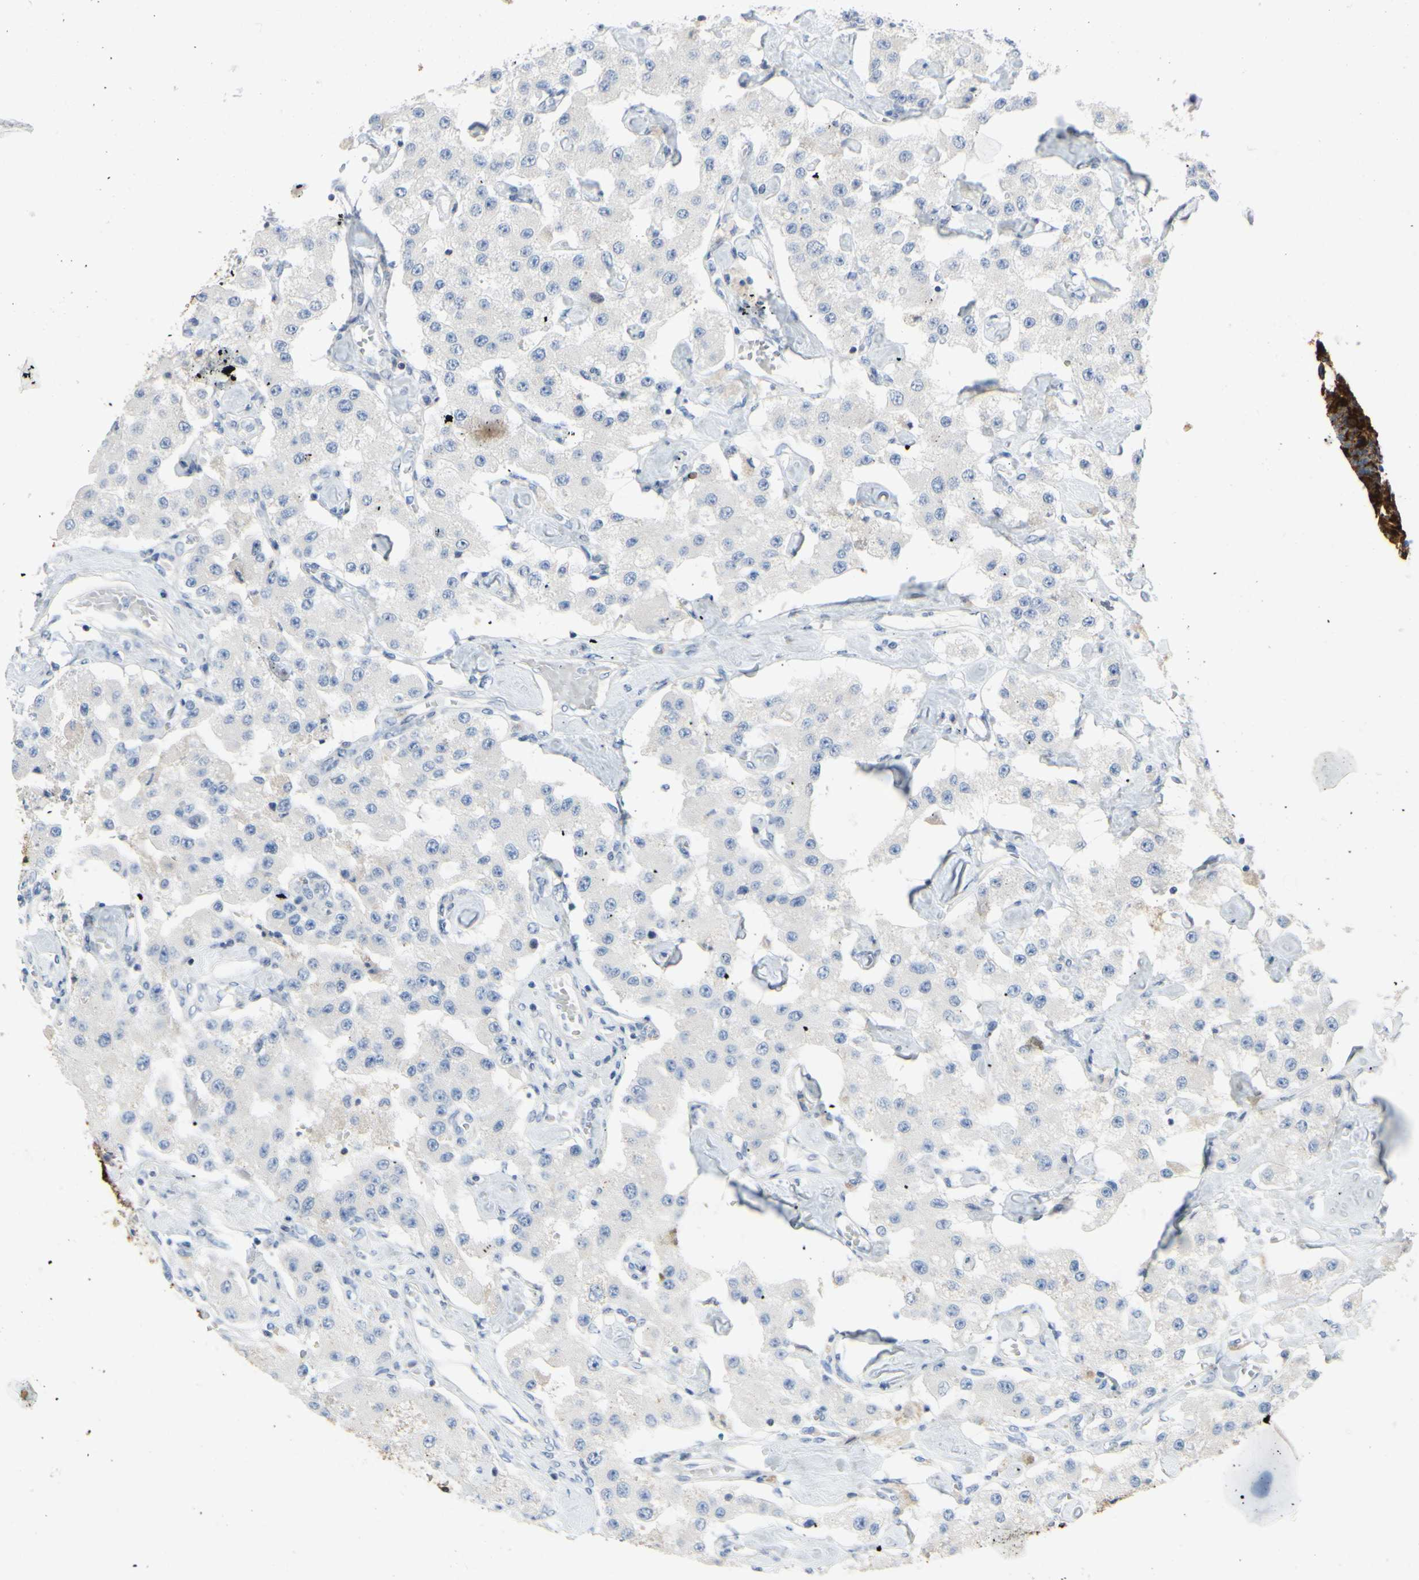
{"staining": {"intensity": "negative", "quantity": "none", "location": "none"}, "tissue": "carcinoid", "cell_type": "Tumor cells", "image_type": "cancer", "snomed": [{"axis": "morphology", "description": "Carcinoid, malignant, NOS"}, {"axis": "topography", "description": "Pancreas"}], "caption": "Tumor cells are negative for protein expression in human carcinoid. The staining was performed using DAB (3,3'-diaminobenzidine) to visualize the protein expression in brown, while the nuclei were stained in blue with hematoxylin (Magnification: 20x).", "gene": "MUC1", "patient": {"sex": "male", "age": 41}}